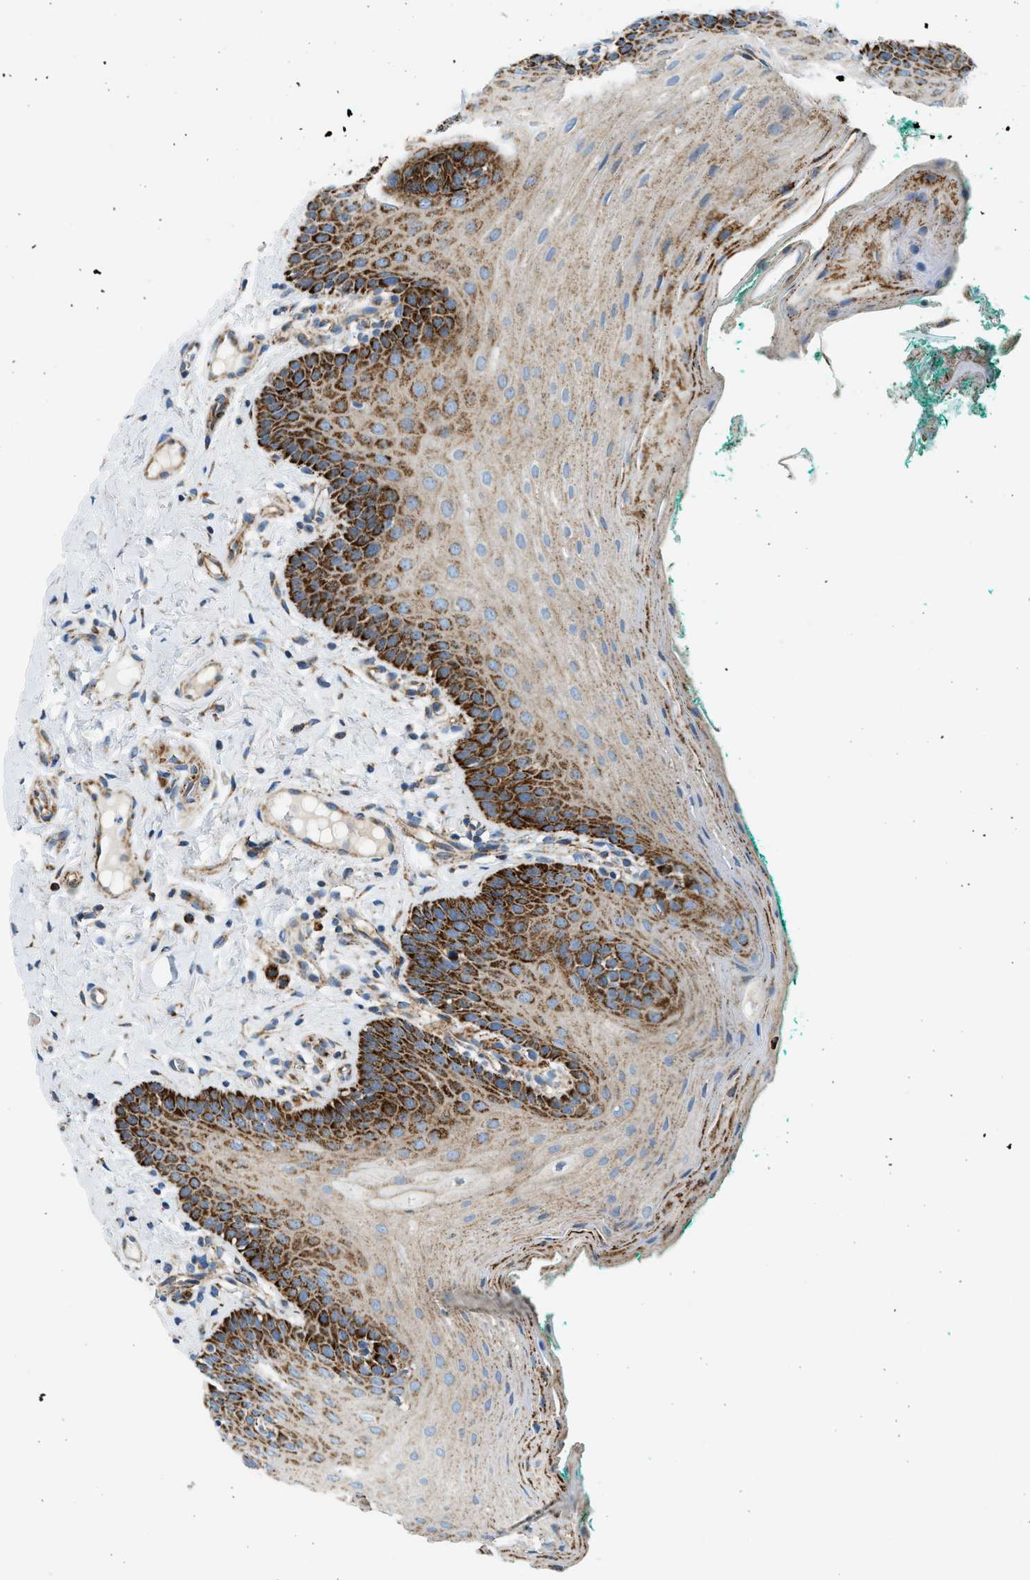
{"staining": {"intensity": "strong", "quantity": "25%-75%", "location": "cytoplasmic/membranous"}, "tissue": "oral mucosa", "cell_type": "Squamous epithelial cells", "image_type": "normal", "snomed": [{"axis": "morphology", "description": "Normal tissue, NOS"}, {"axis": "topography", "description": "Oral tissue"}], "caption": "Unremarkable oral mucosa was stained to show a protein in brown. There is high levels of strong cytoplasmic/membranous positivity in approximately 25%-75% of squamous epithelial cells. (DAB IHC with brightfield microscopy, high magnification).", "gene": "KCNMB3", "patient": {"sex": "male", "age": 58}}